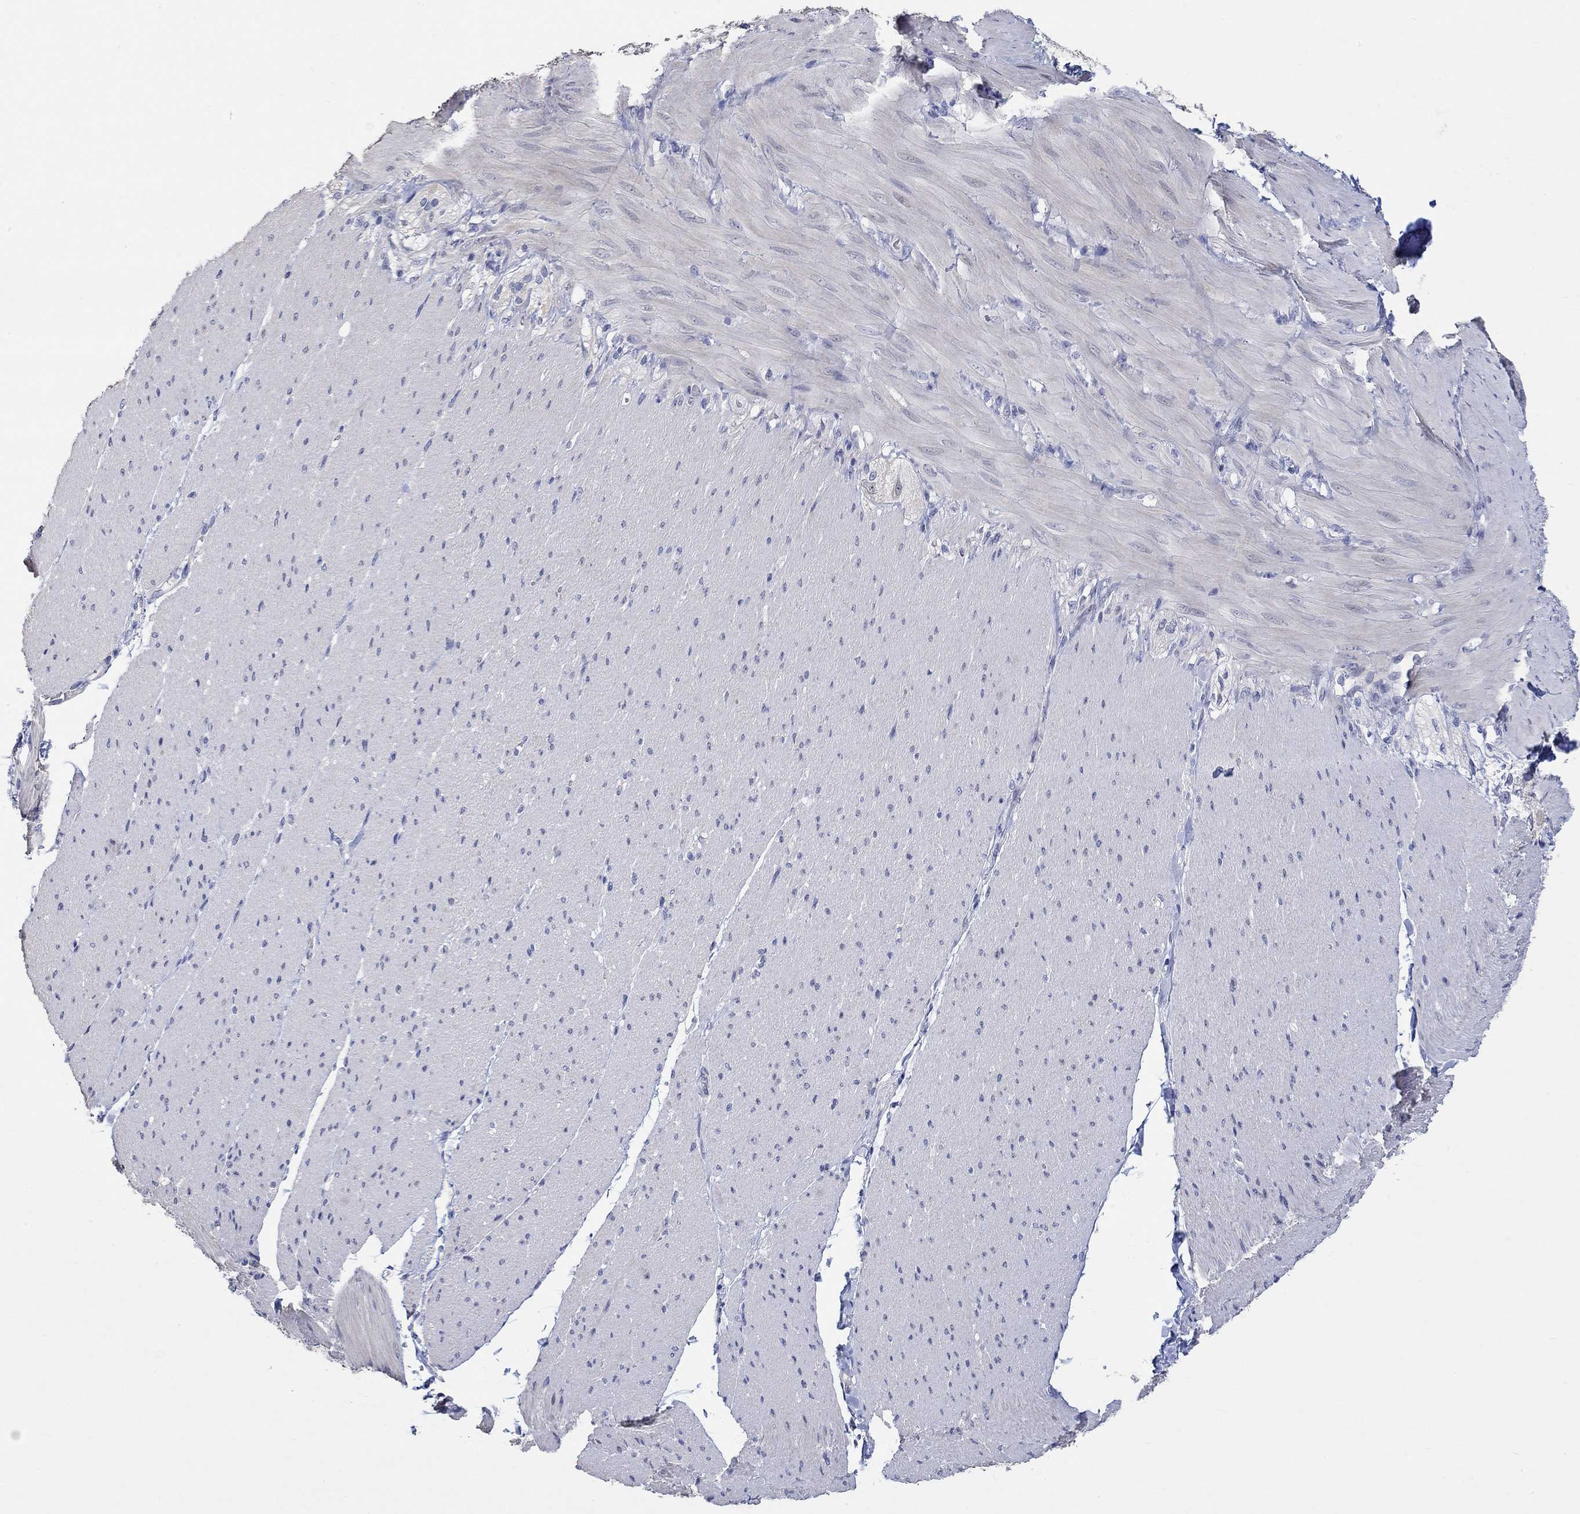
{"staining": {"intensity": "negative", "quantity": "none", "location": "none"}, "tissue": "adipose tissue", "cell_type": "Adipocytes", "image_type": "normal", "snomed": [{"axis": "morphology", "description": "Normal tissue, NOS"}, {"axis": "topography", "description": "Smooth muscle"}, {"axis": "topography", "description": "Duodenum"}, {"axis": "topography", "description": "Peripheral nerve tissue"}], "caption": "Adipocytes are negative for brown protein staining in normal adipose tissue. (Immunohistochemistry, brightfield microscopy, high magnification).", "gene": "PNMA5", "patient": {"sex": "female", "age": 61}}